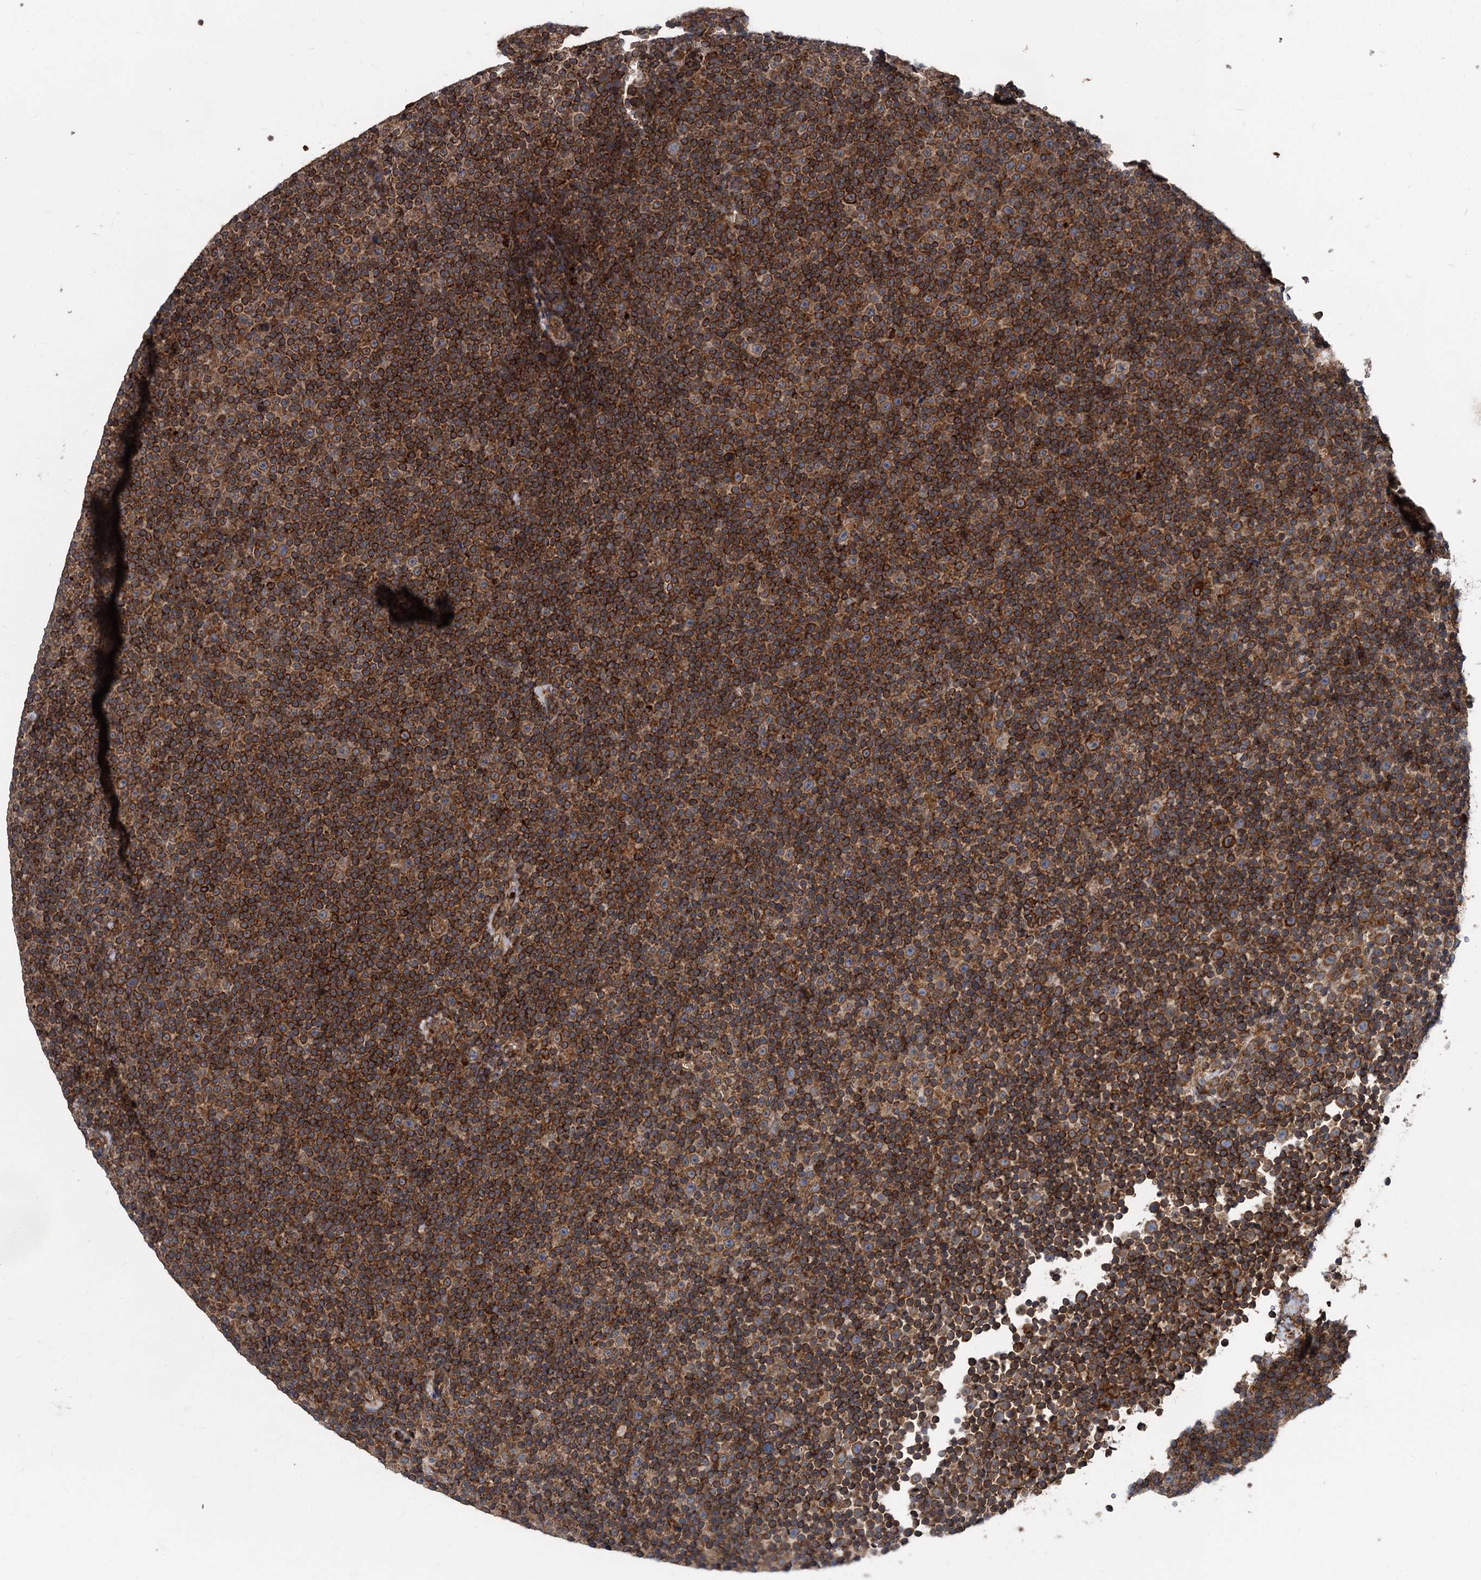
{"staining": {"intensity": "strong", "quantity": ">75%", "location": "cytoplasmic/membranous"}, "tissue": "lymphoma", "cell_type": "Tumor cells", "image_type": "cancer", "snomed": [{"axis": "morphology", "description": "Malignant lymphoma, non-Hodgkin's type, Low grade"}, {"axis": "topography", "description": "Lymph node"}], "caption": "Protein analysis of lymphoma tissue displays strong cytoplasmic/membranous positivity in approximately >75% of tumor cells.", "gene": "STIM1", "patient": {"sex": "female", "age": 67}}